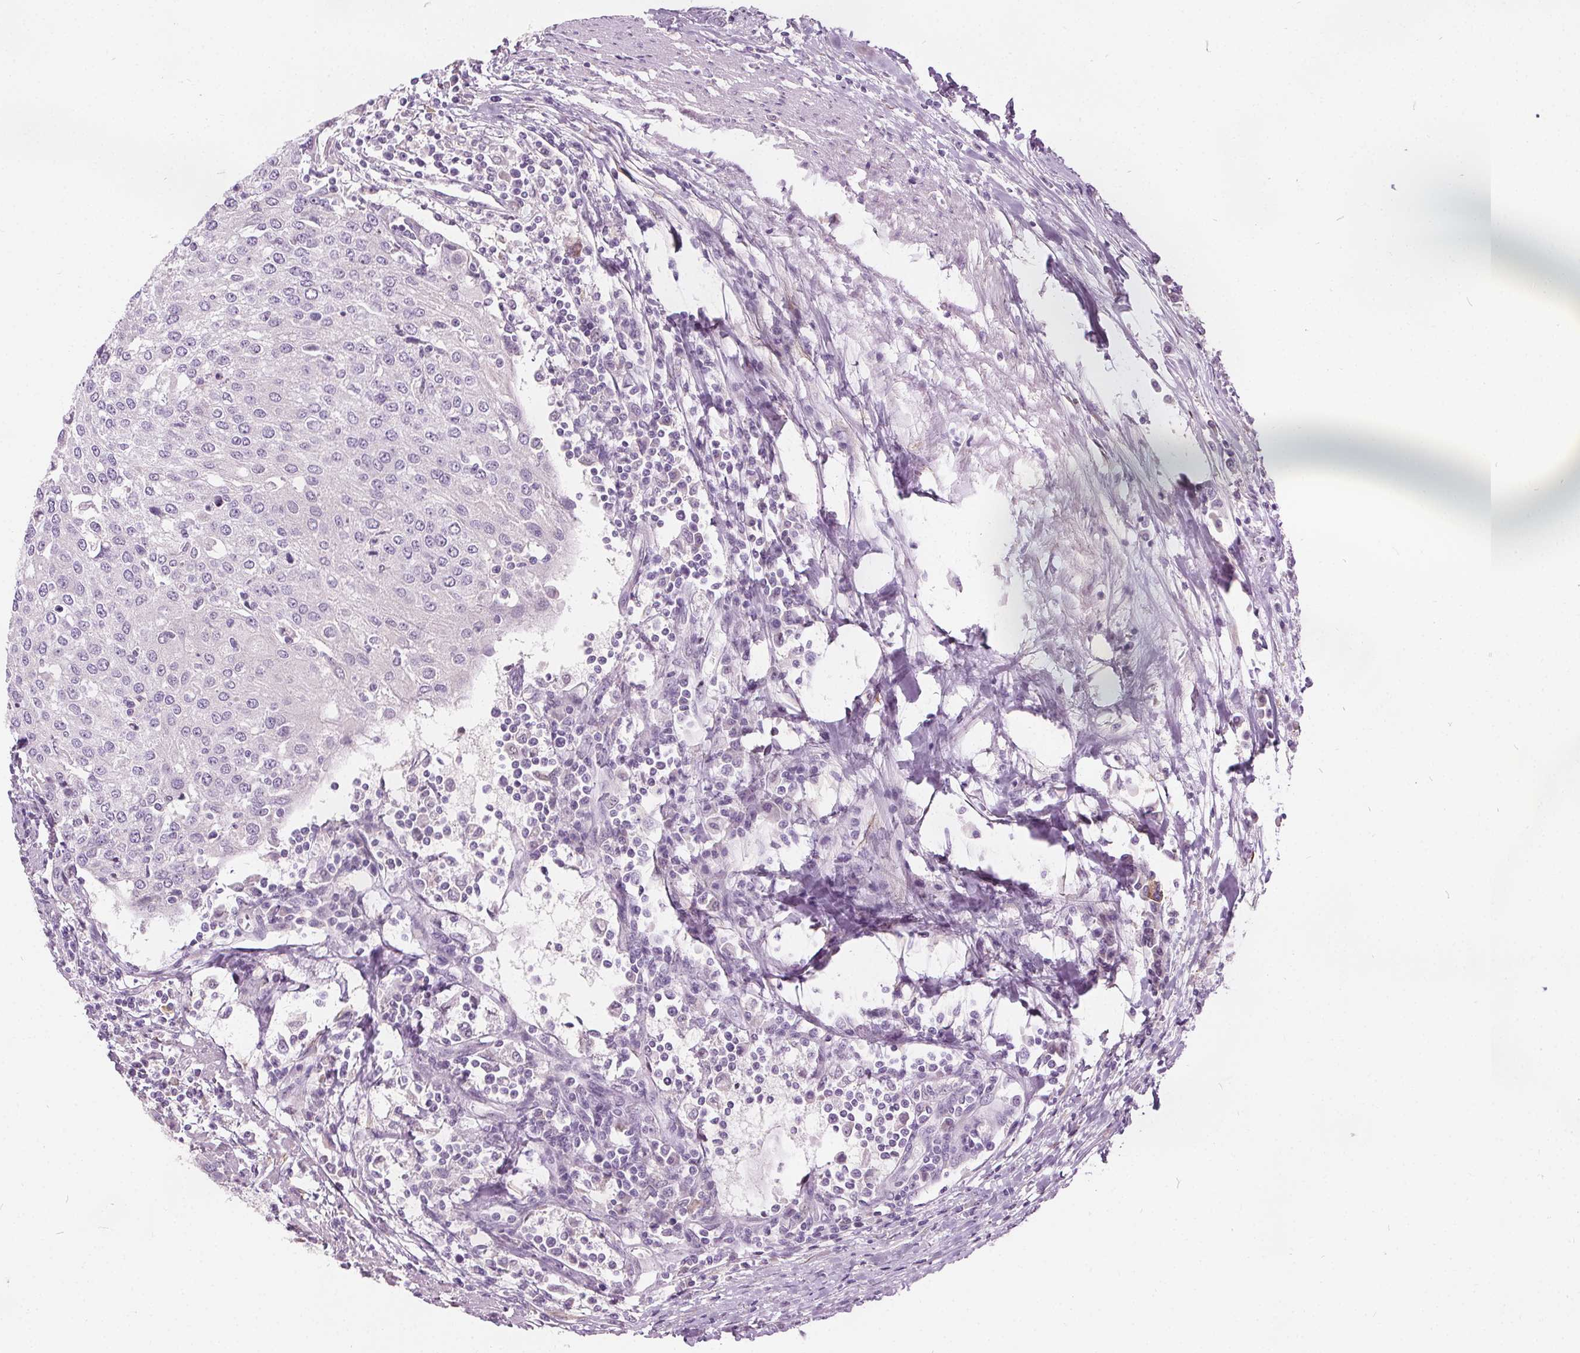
{"staining": {"intensity": "negative", "quantity": "none", "location": "none"}, "tissue": "urothelial cancer", "cell_type": "Tumor cells", "image_type": "cancer", "snomed": [{"axis": "morphology", "description": "Urothelial carcinoma, High grade"}, {"axis": "topography", "description": "Urinary bladder"}], "caption": "There is no significant expression in tumor cells of urothelial carcinoma (high-grade).", "gene": "ACOX2", "patient": {"sex": "female", "age": 85}}